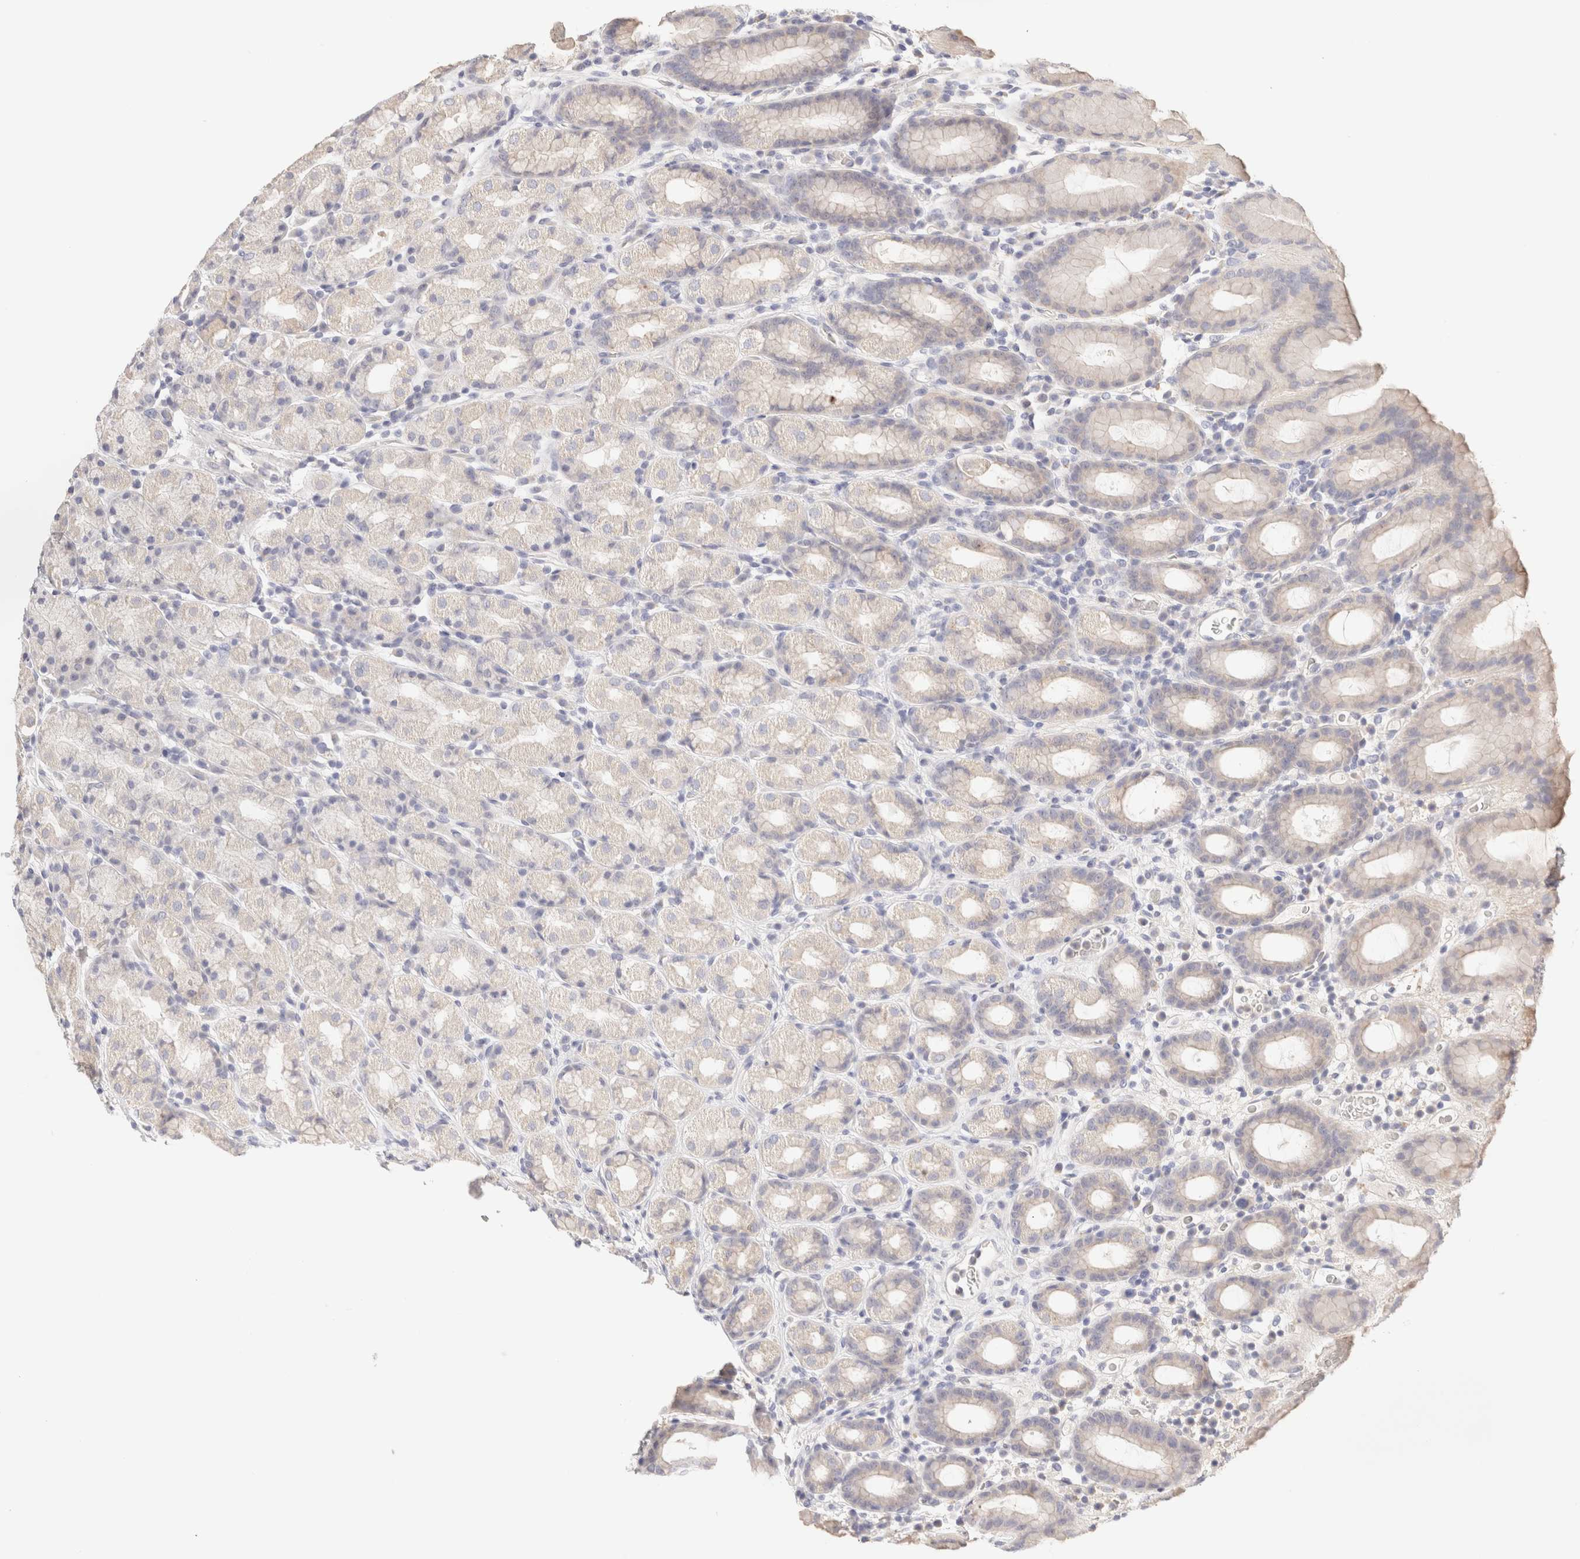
{"staining": {"intensity": "negative", "quantity": "none", "location": "none"}, "tissue": "stomach", "cell_type": "Glandular cells", "image_type": "normal", "snomed": [{"axis": "morphology", "description": "Normal tissue, NOS"}, {"axis": "topography", "description": "Stomach, upper"}], "caption": "Protein analysis of normal stomach demonstrates no significant positivity in glandular cells. The staining was performed using DAB to visualize the protein expression in brown, while the nuclei were stained in blue with hematoxylin (Magnification: 20x).", "gene": "SCGB2A2", "patient": {"sex": "male", "age": 68}}